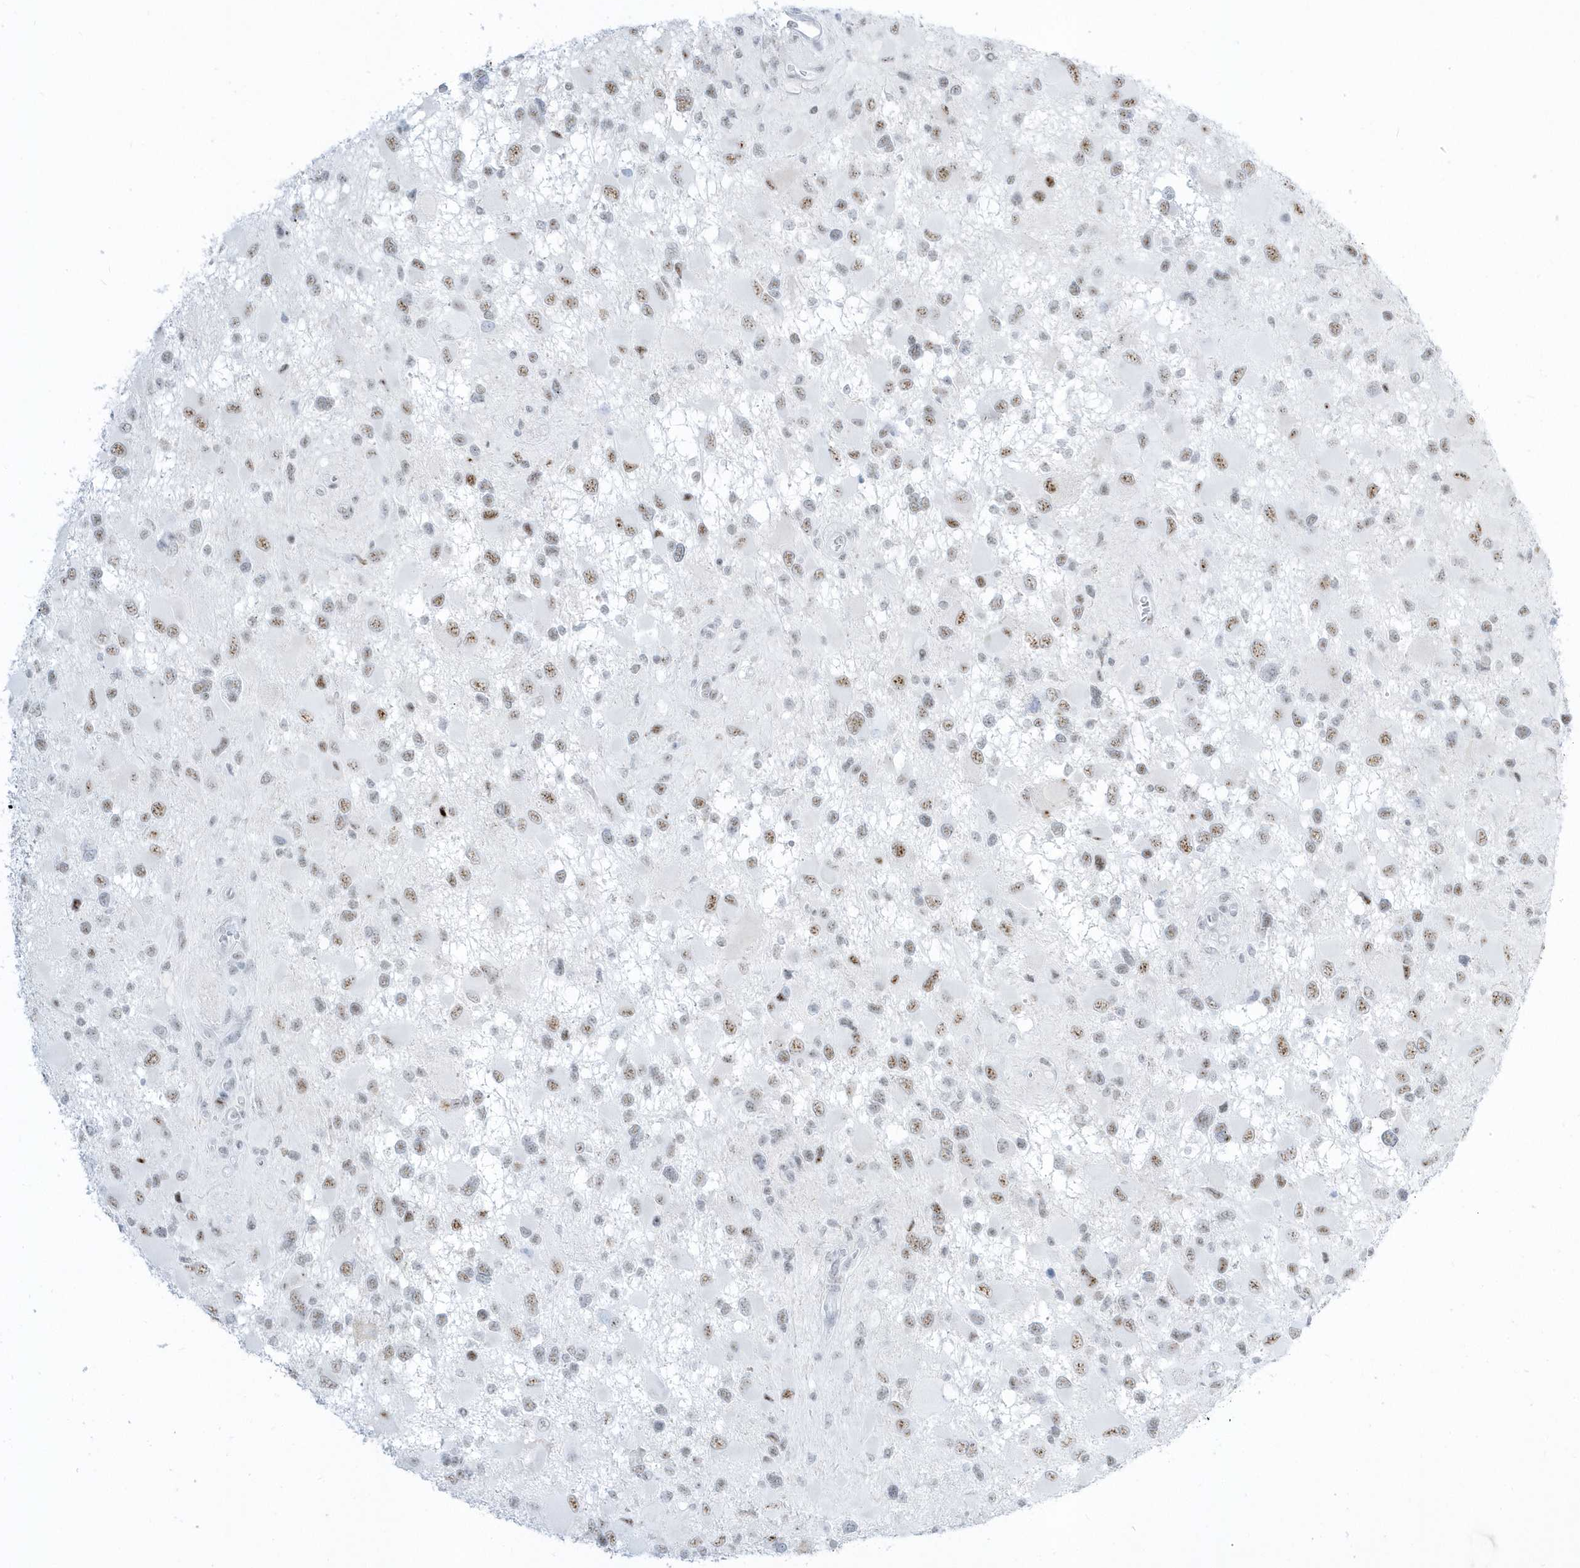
{"staining": {"intensity": "moderate", "quantity": "25%-75%", "location": "nuclear"}, "tissue": "glioma", "cell_type": "Tumor cells", "image_type": "cancer", "snomed": [{"axis": "morphology", "description": "Glioma, malignant, High grade"}, {"axis": "topography", "description": "Brain"}], "caption": "This micrograph shows immunohistochemistry (IHC) staining of glioma, with medium moderate nuclear positivity in approximately 25%-75% of tumor cells.", "gene": "PLEKHN1", "patient": {"sex": "male", "age": 53}}